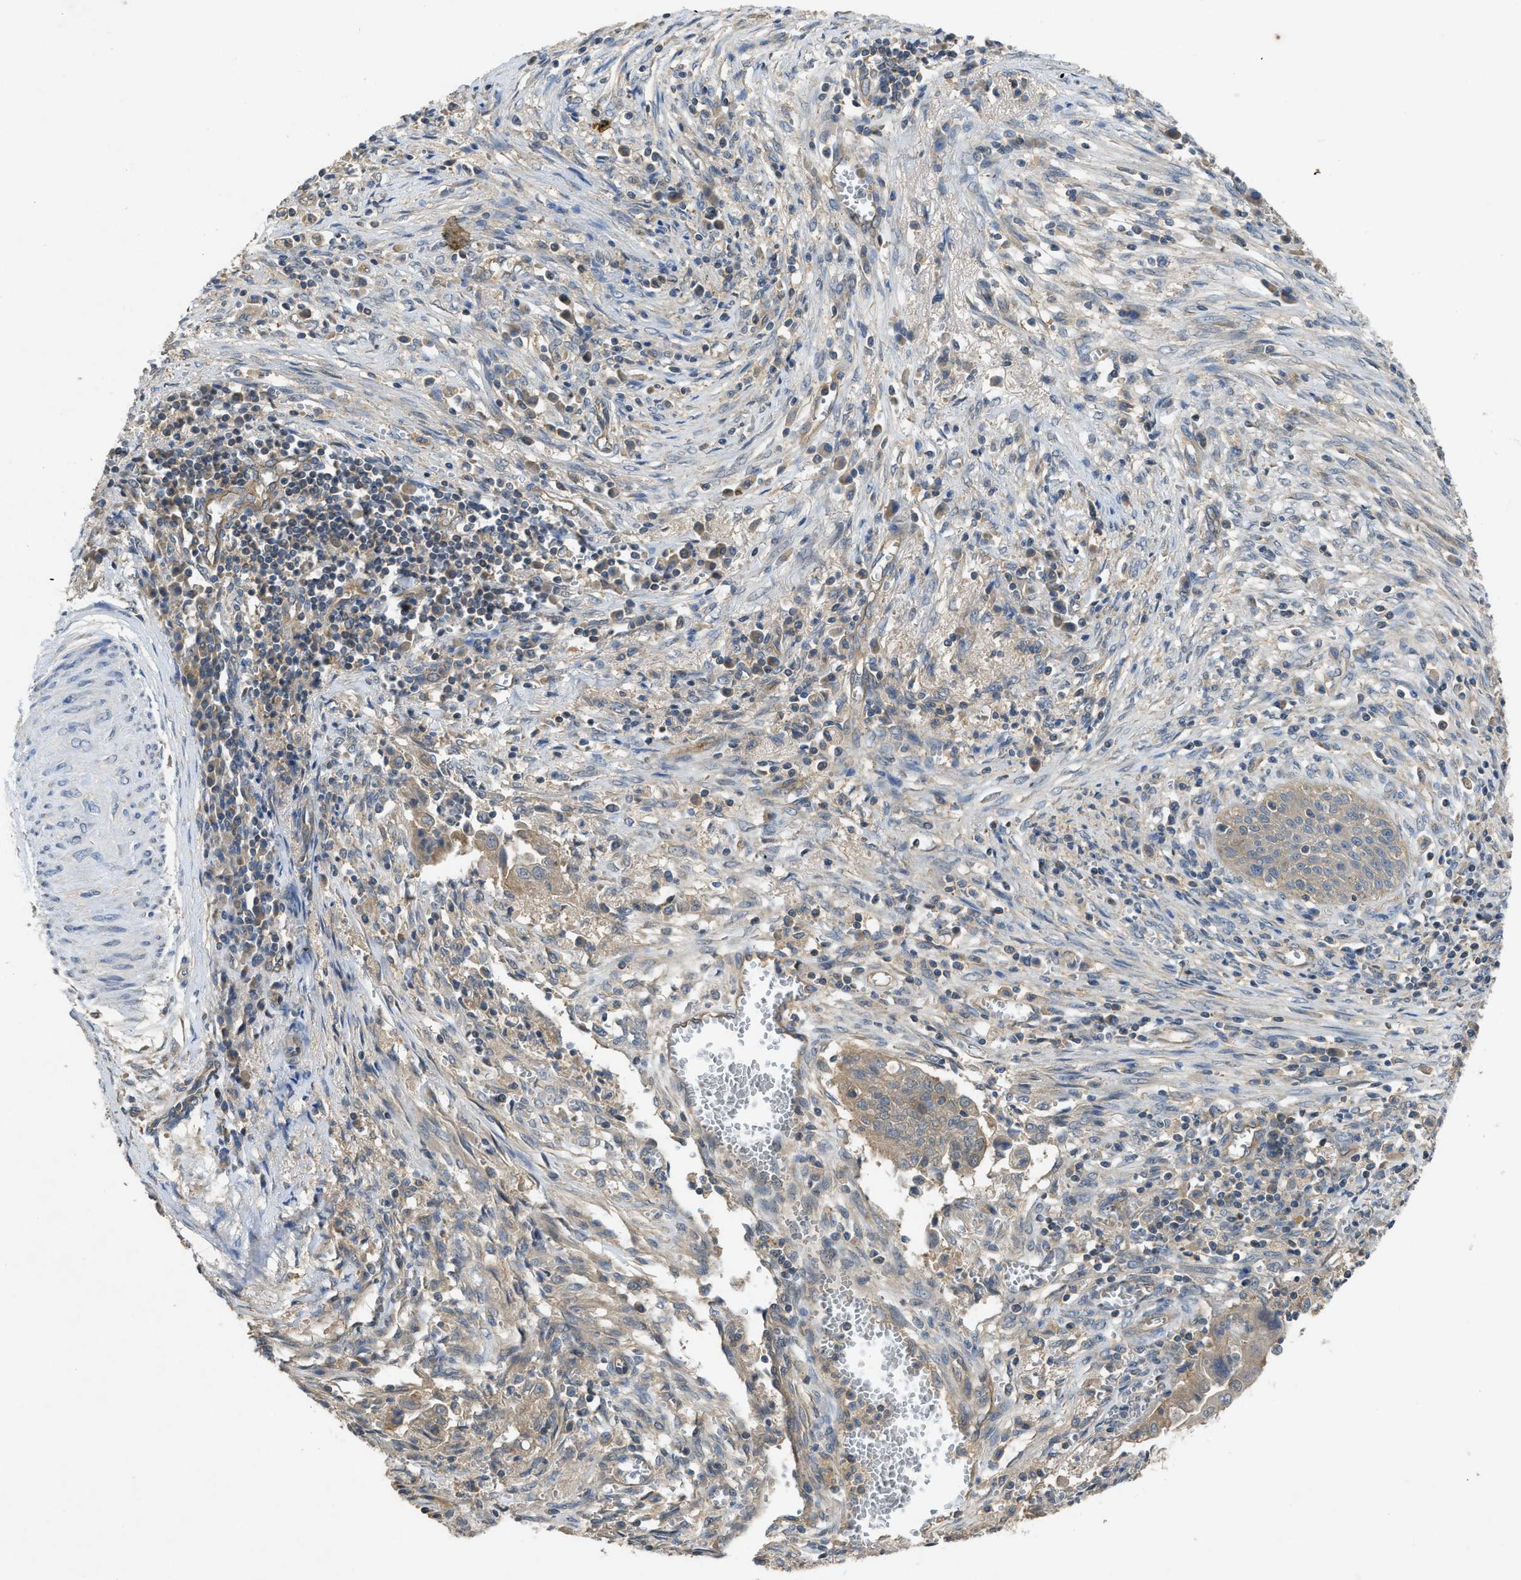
{"staining": {"intensity": "weak", "quantity": ">75%", "location": "cytoplasmic/membranous"}, "tissue": "cervical cancer", "cell_type": "Tumor cells", "image_type": "cancer", "snomed": [{"axis": "morphology", "description": "Adenocarcinoma, NOS"}, {"axis": "topography", "description": "Cervix"}], "caption": "IHC staining of adenocarcinoma (cervical), which exhibits low levels of weak cytoplasmic/membranous expression in approximately >75% of tumor cells indicating weak cytoplasmic/membranous protein staining. The staining was performed using DAB (3,3'-diaminobenzidine) (brown) for protein detection and nuclei were counterstained in hematoxylin (blue).", "gene": "PPP3CA", "patient": {"sex": "female", "age": 44}}